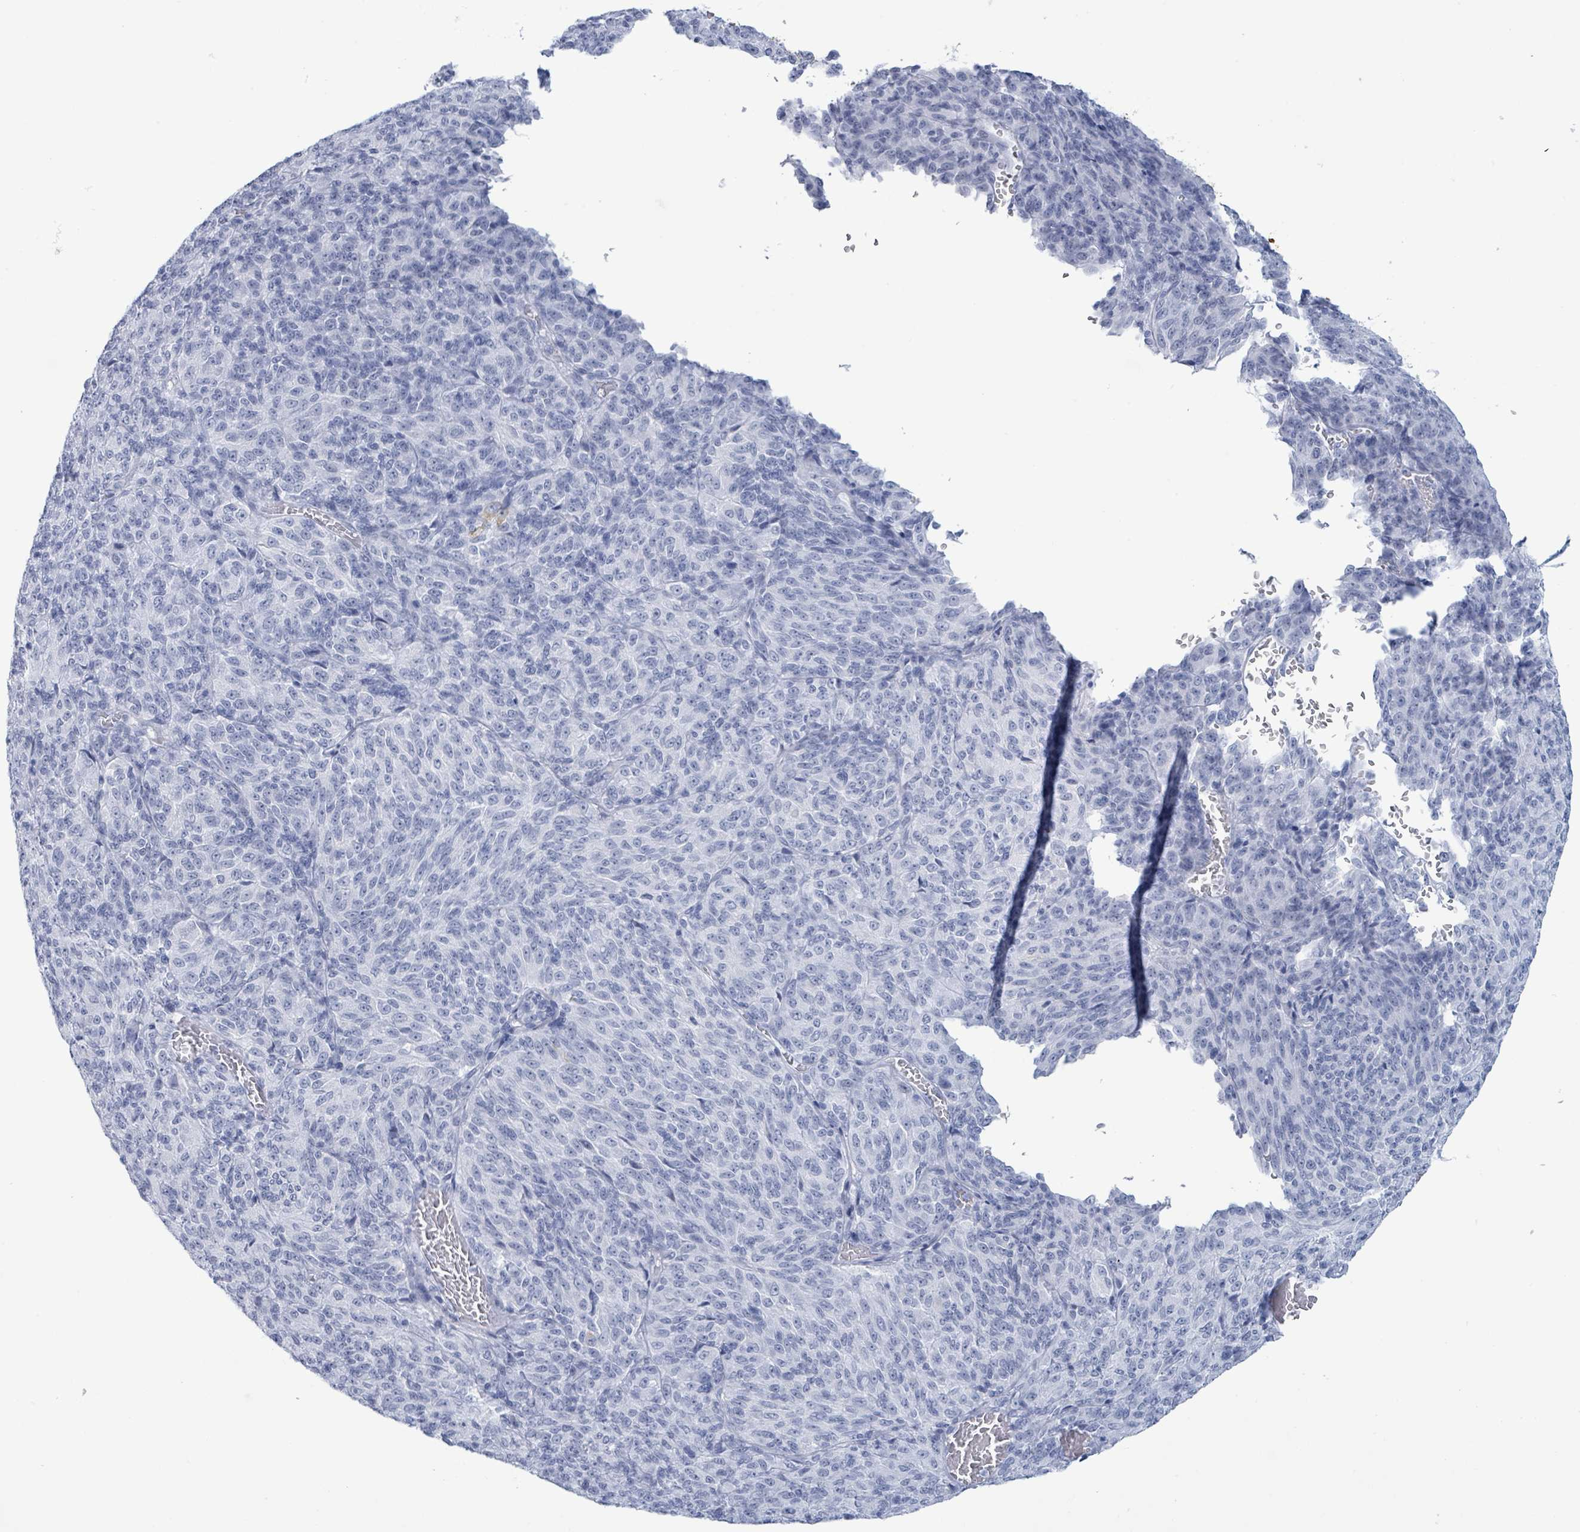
{"staining": {"intensity": "negative", "quantity": "none", "location": "none"}, "tissue": "melanoma", "cell_type": "Tumor cells", "image_type": "cancer", "snomed": [{"axis": "morphology", "description": "Malignant melanoma, Metastatic site"}, {"axis": "topography", "description": "Brain"}], "caption": "The histopathology image demonstrates no staining of tumor cells in melanoma.", "gene": "KRT8", "patient": {"sex": "female", "age": 56}}